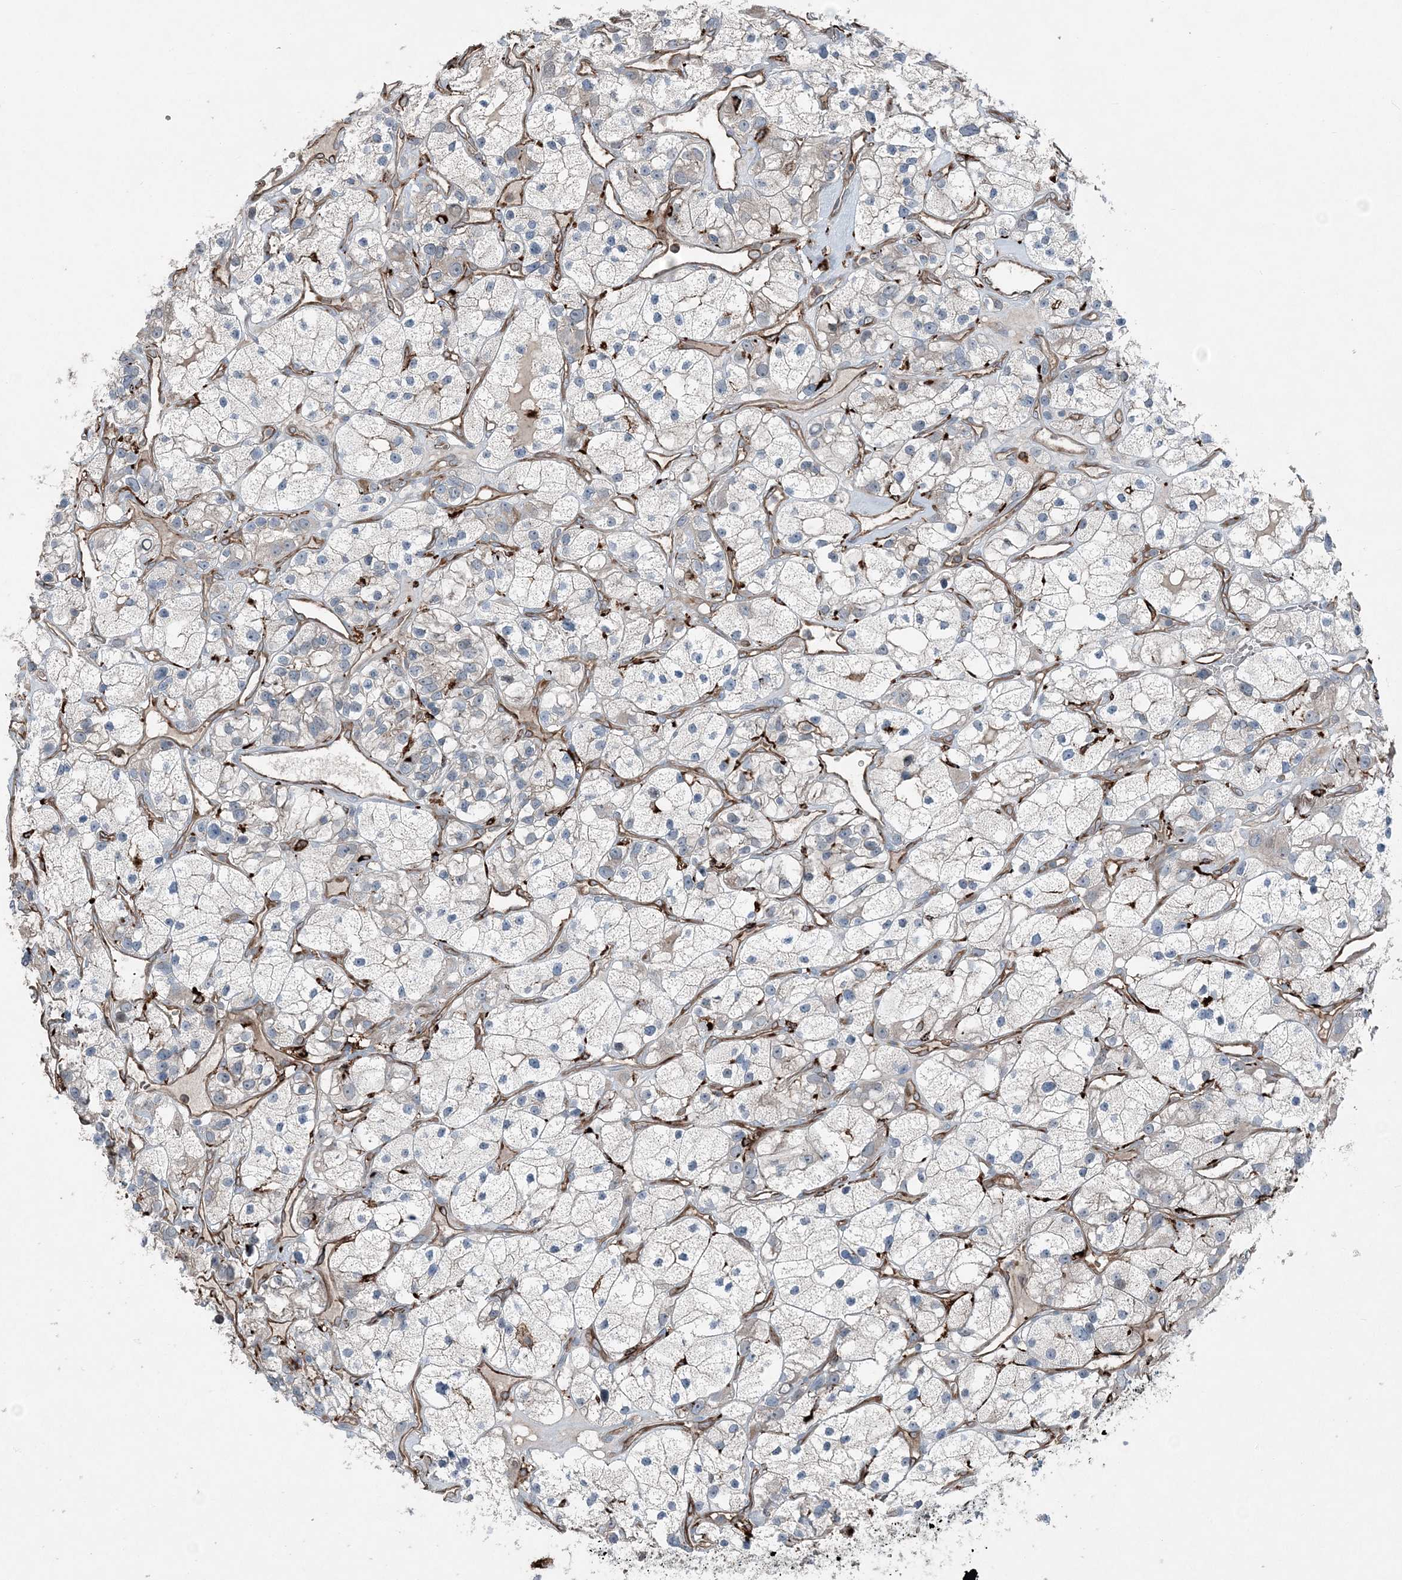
{"staining": {"intensity": "negative", "quantity": "none", "location": "none"}, "tissue": "renal cancer", "cell_type": "Tumor cells", "image_type": "cancer", "snomed": [{"axis": "morphology", "description": "Adenocarcinoma, NOS"}, {"axis": "topography", "description": "Kidney"}], "caption": "Human renal adenocarcinoma stained for a protein using IHC demonstrates no positivity in tumor cells.", "gene": "KY", "patient": {"sex": "female", "age": 57}}